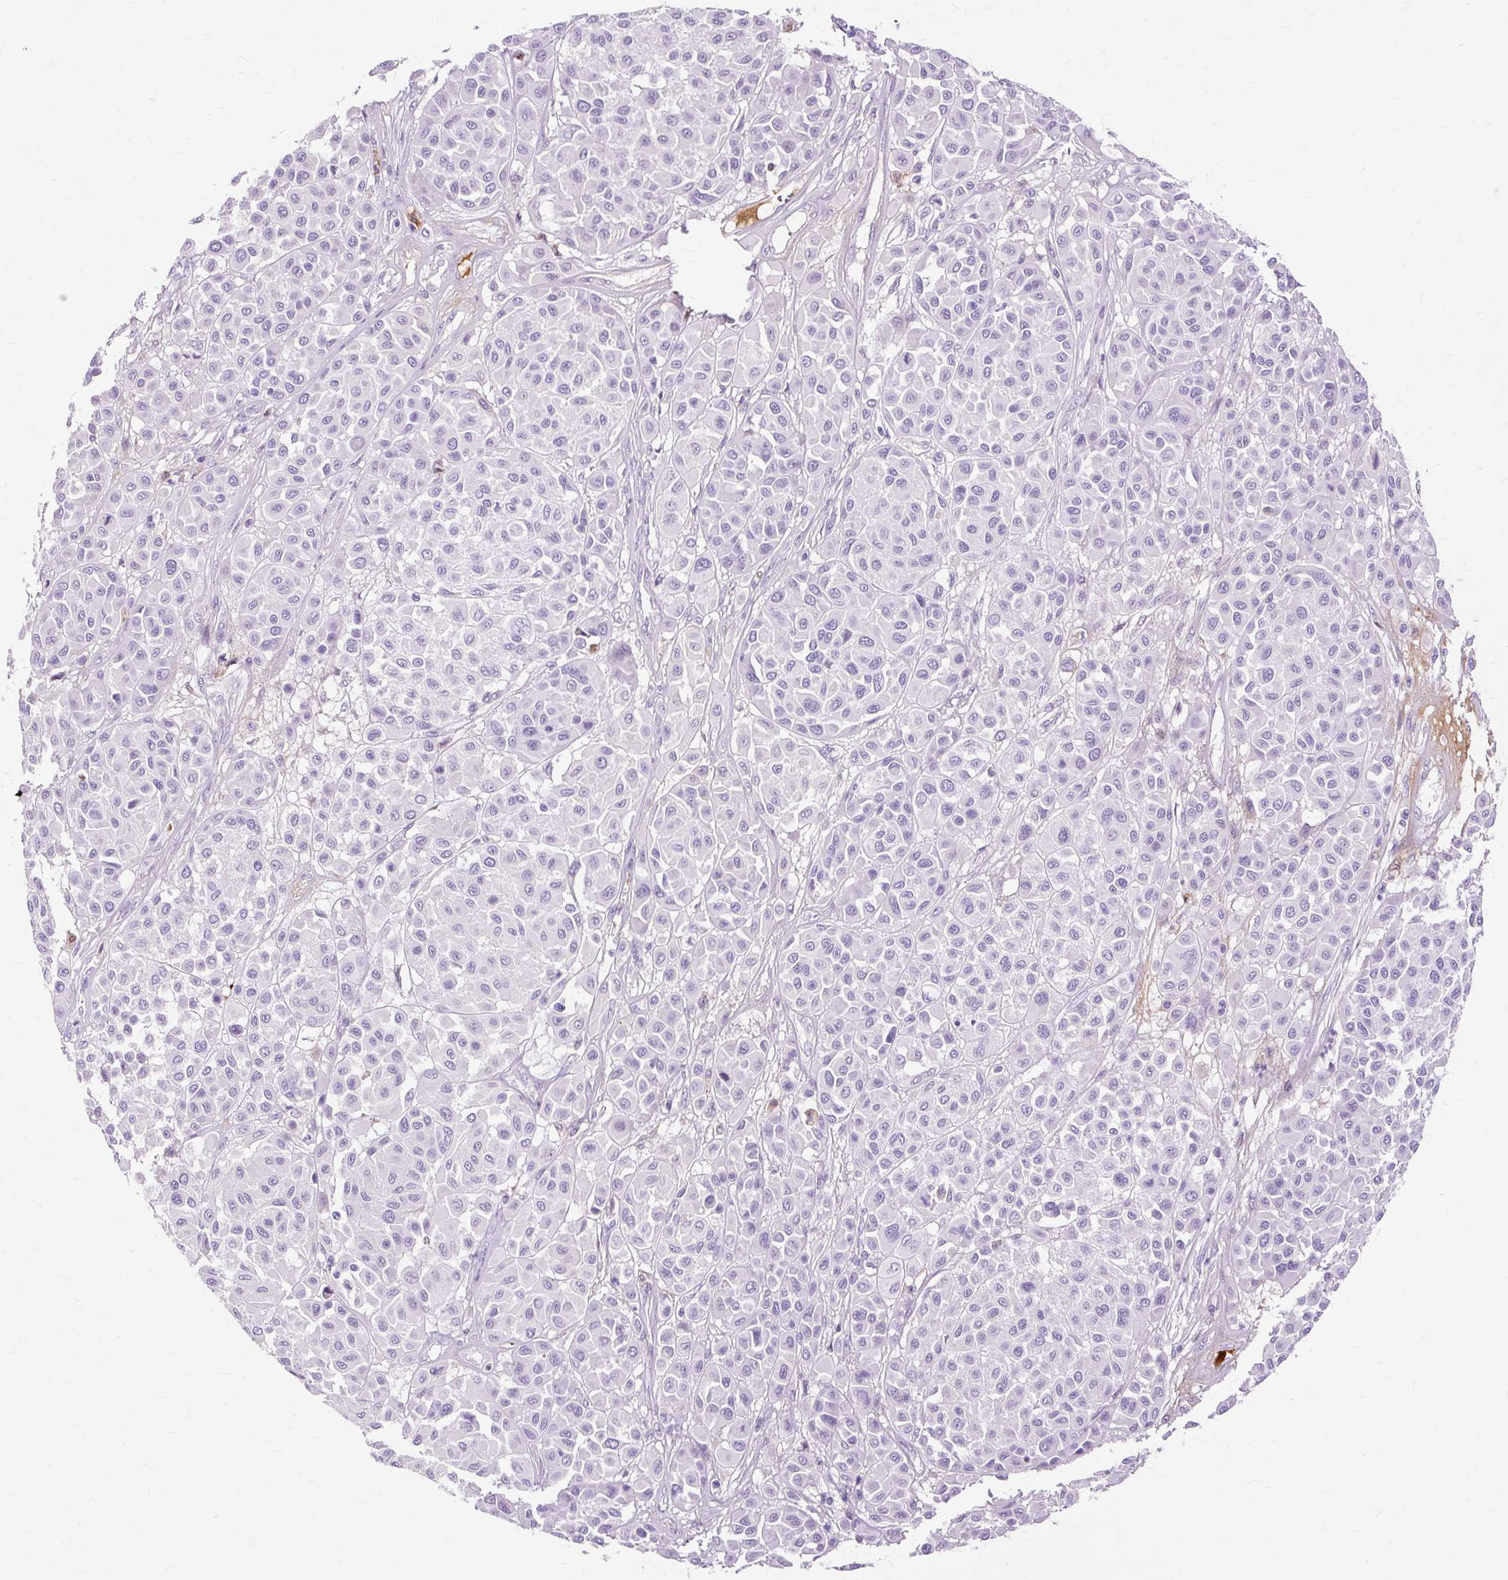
{"staining": {"intensity": "negative", "quantity": "none", "location": "none"}, "tissue": "melanoma", "cell_type": "Tumor cells", "image_type": "cancer", "snomed": [{"axis": "morphology", "description": "Malignant melanoma, Metastatic site"}, {"axis": "topography", "description": "Soft tissue"}], "caption": "High power microscopy micrograph of an immunohistochemistry (IHC) micrograph of malignant melanoma (metastatic site), revealing no significant positivity in tumor cells.", "gene": "DCTN4", "patient": {"sex": "male", "age": 41}}